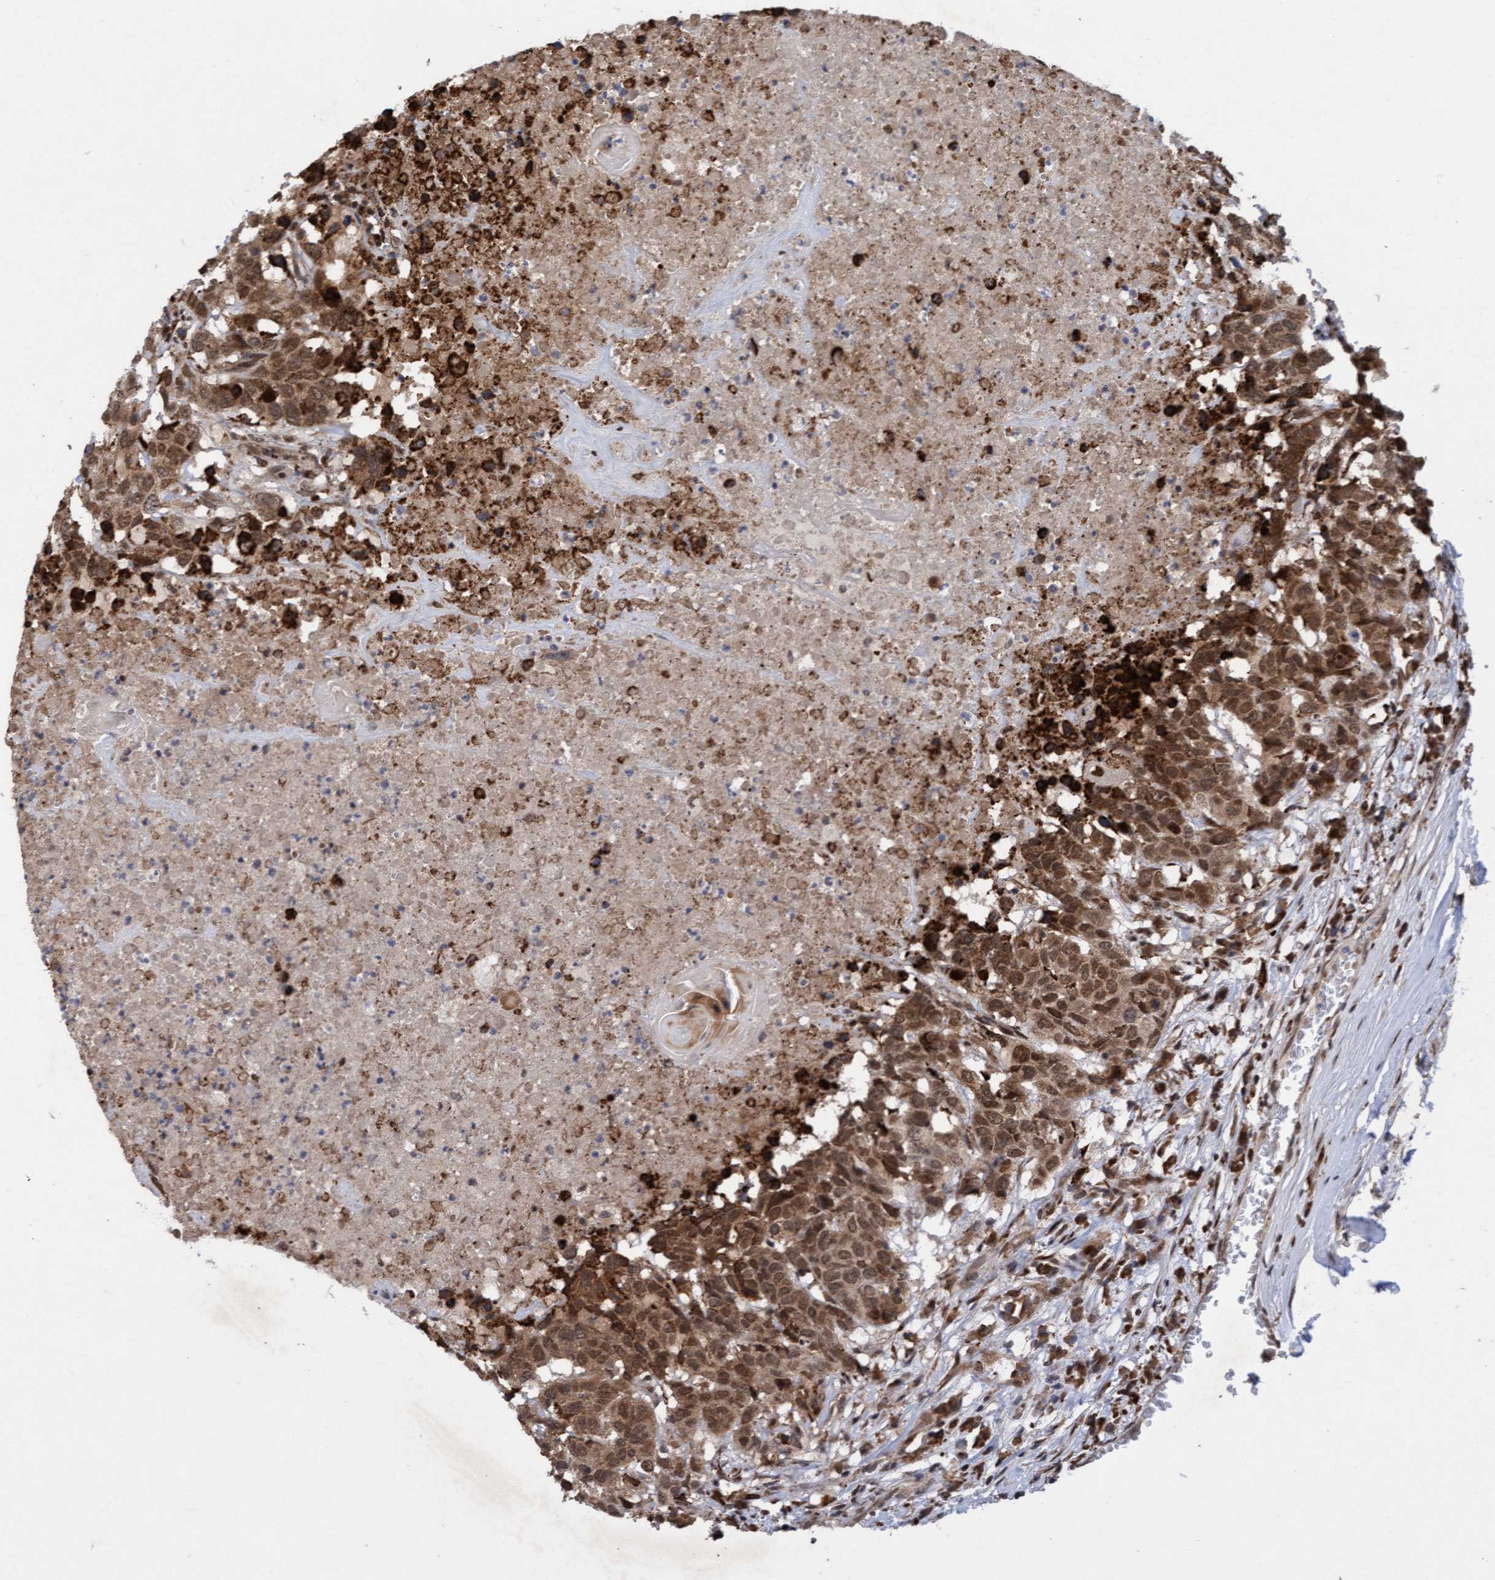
{"staining": {"intensity": "moderate", "quantity": ">75%", "location": "cytoplasmic/membranous,nuclear"}, "tissue": "head and neck cancer", "cell_type": "Tumor cells", "image_type": "cancer", "snomed": [{"axis": "morphology", "description": "Squamous cell carcinoma, NOS"}, {"axis": "topography", "description": "Head-Neck"}], "caption": "A medium amount of moderate cytoplasmic/membranous and nuclear positivity is seen in approximately >75% of tumor cells in head and neck cancer tissue. (Brightfield microscopy of DAB IHC at high magnification).", "gene": "TANC2", "patient": {"sex": "male", "age": 66}}